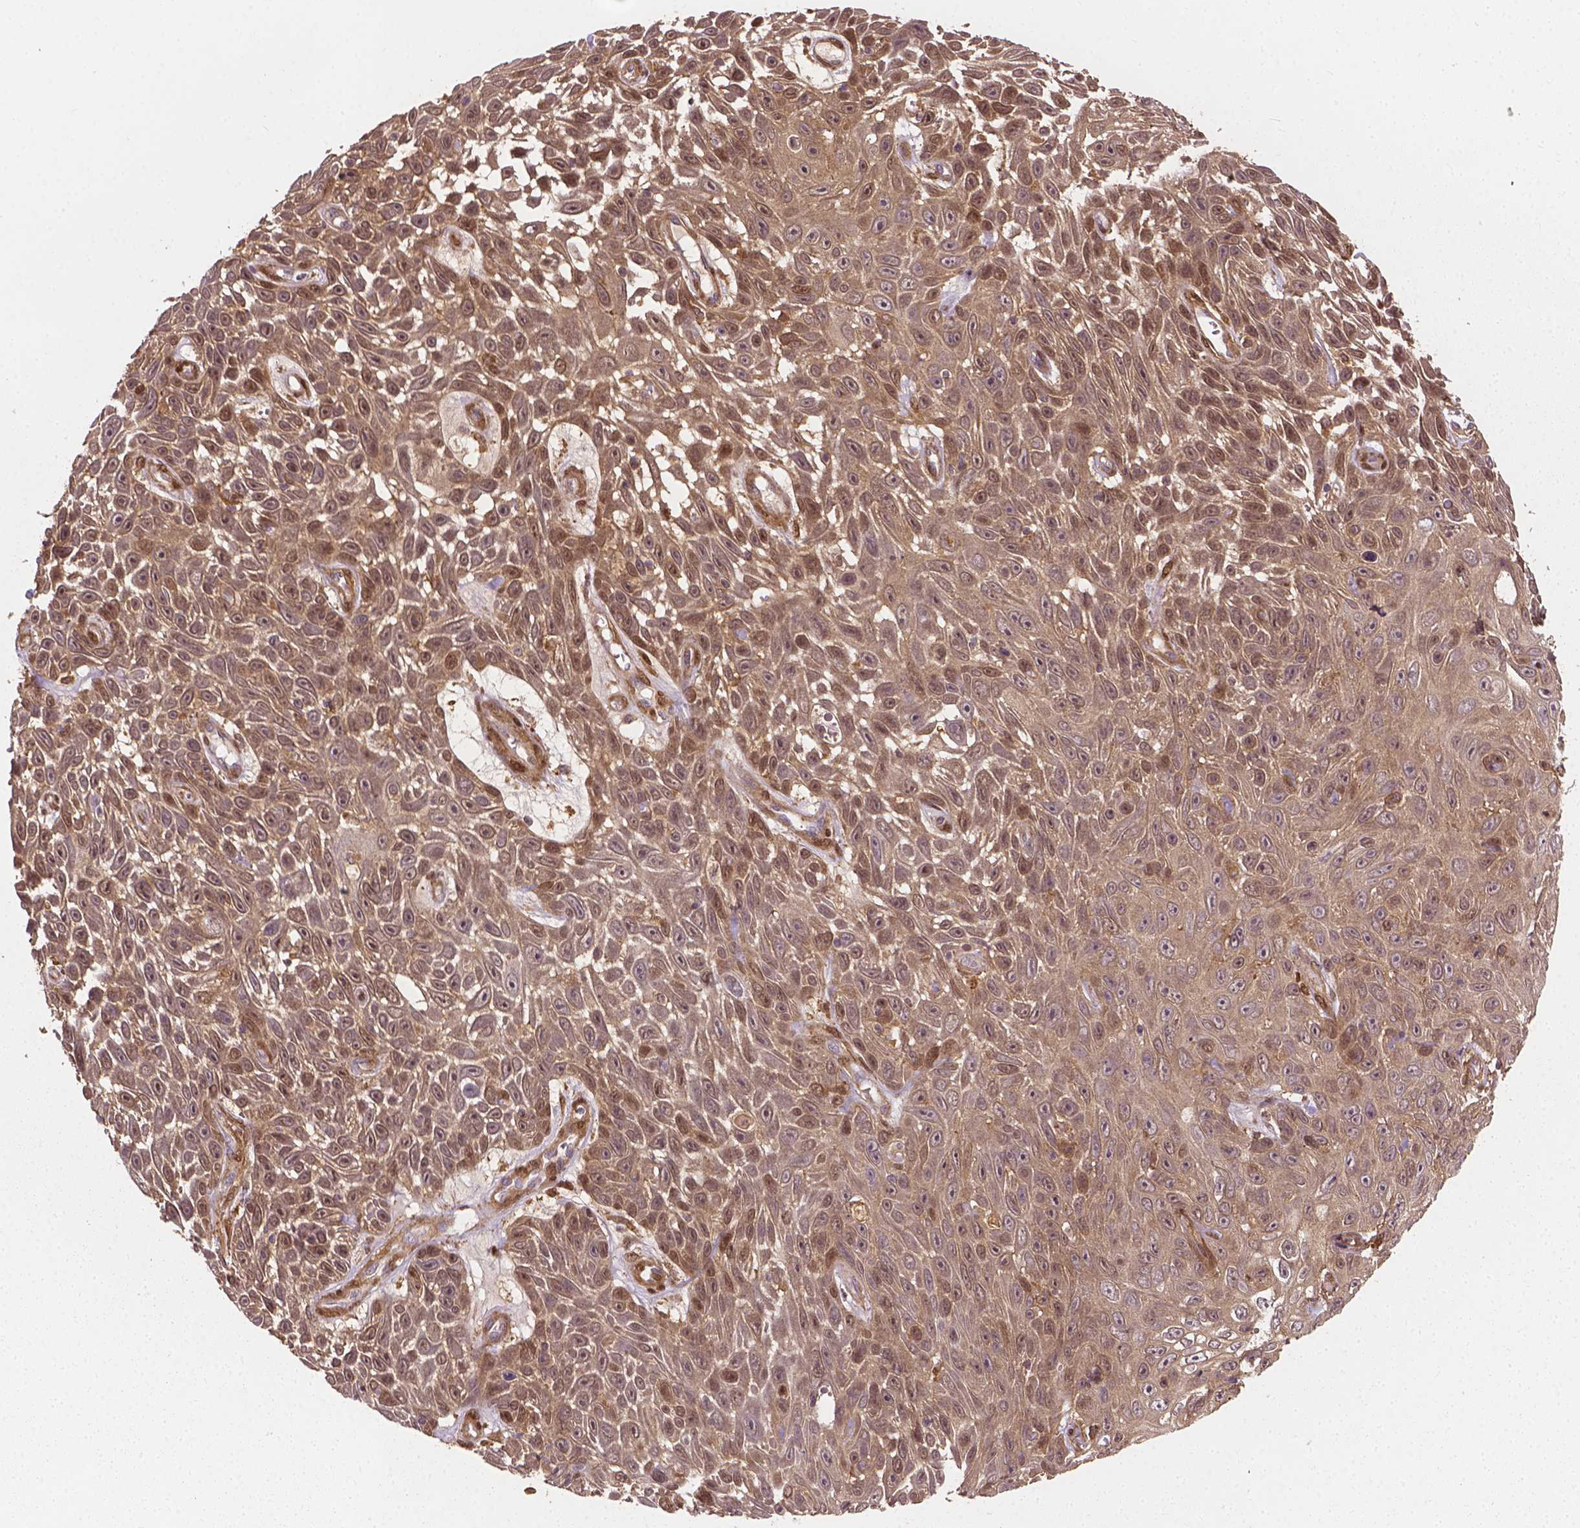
{"staining": {"intensity": "moderate", "quantity": "<25%", "location": "cytoplasmic/membranous,nuclear"}, "tissue": "skin cancer", "cell_type": "Tumor cells", "image_type": "cancer", "snomed": [{"axis": "morphology", "description": "Squamous cell carcinoma, NOS"}, {"axis": "topography", "description": "Skin"}], "caption": "A photomicrograph of human skin cancer stained for a protein demonstrates moderate cytoplasmic/membranous and nuclear brown staining in tumor cells.", "gene": "YAP1", "patient": {"sex": "male", "age": 82}}